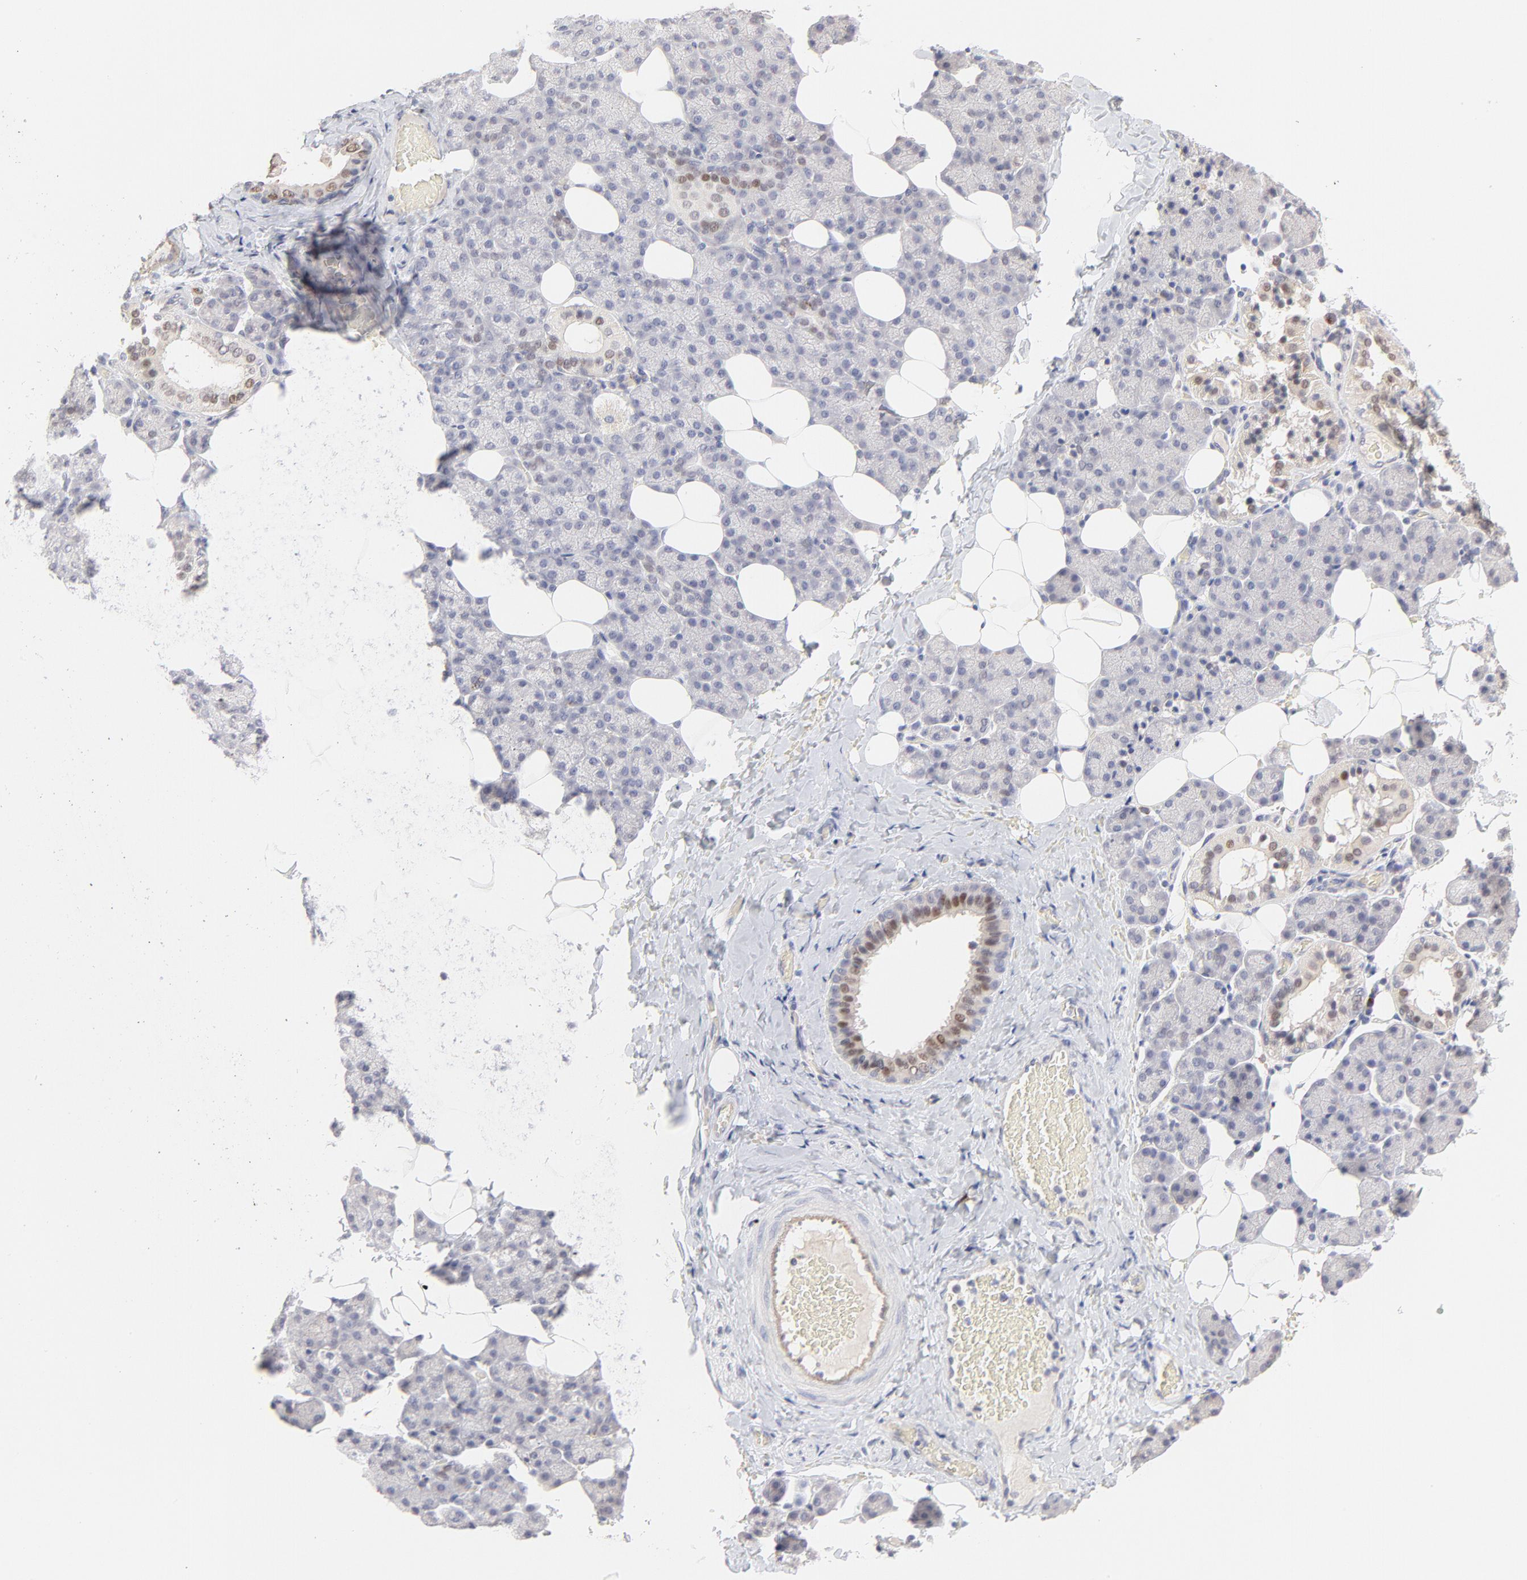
{"staining": {"intensity": "moderate", "quantity": "25%-75%", "location": "nuclear"}, "tissue": "salivary gland", "cell_type": "Glandular cells", "image_type": "normal", "snomed": [{"axis": "morphology", "description": "Normal tissue, NOS"}, {"axis": "topography", "description": "Lymph node"}, {"axis": "topography", "description": "Salivary gland"}], "caption": "Brown immunohistochemical staining in unremarkable human salivary gland displays moderate nuclear staining in approximately 25%-75% of glandular cells. Nuclei are stained in blue.", "gene": "ELF3", "patient": {"sex": "male", "age": 8}}